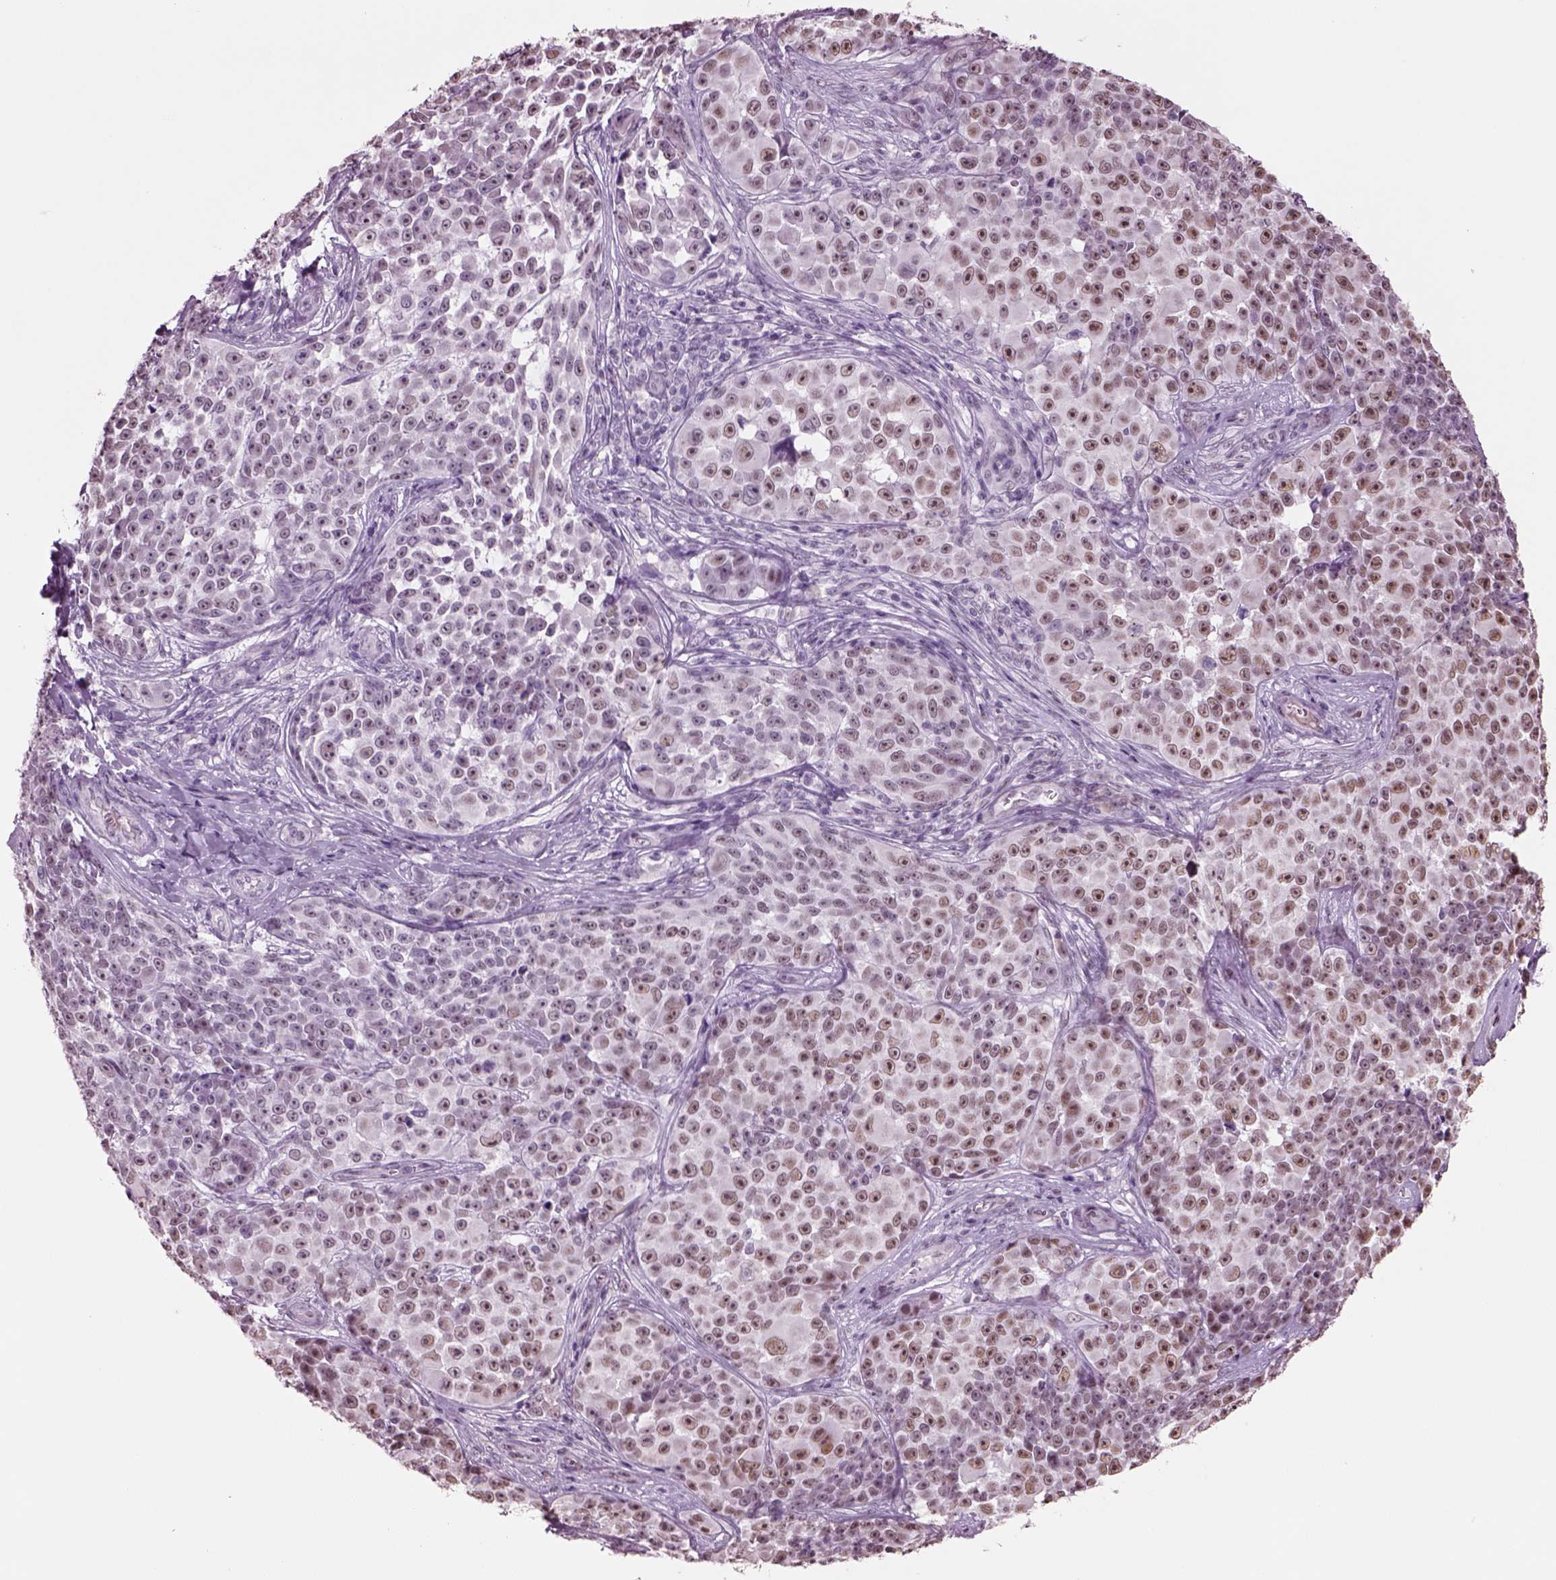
{"staining": {"intensity": "strong", "quantity": "<25%", "location": "nuclear"}, "tissue": "melanoma", "cell_type": "Tumor cells", "image_type": "cancer", "snomed": [{"axis": "morphology", "description": "Malignant melanoma, NOS"}, {"axis": "topography", "description": "Skin"}], "caption": "Melanoma stained with immunohistochemistry (IHC) reveals strong nuclear expression in about <25% of tumor cells.", "gene": "SEPHS1", "patient": {"sex": "female", "age": 88}}